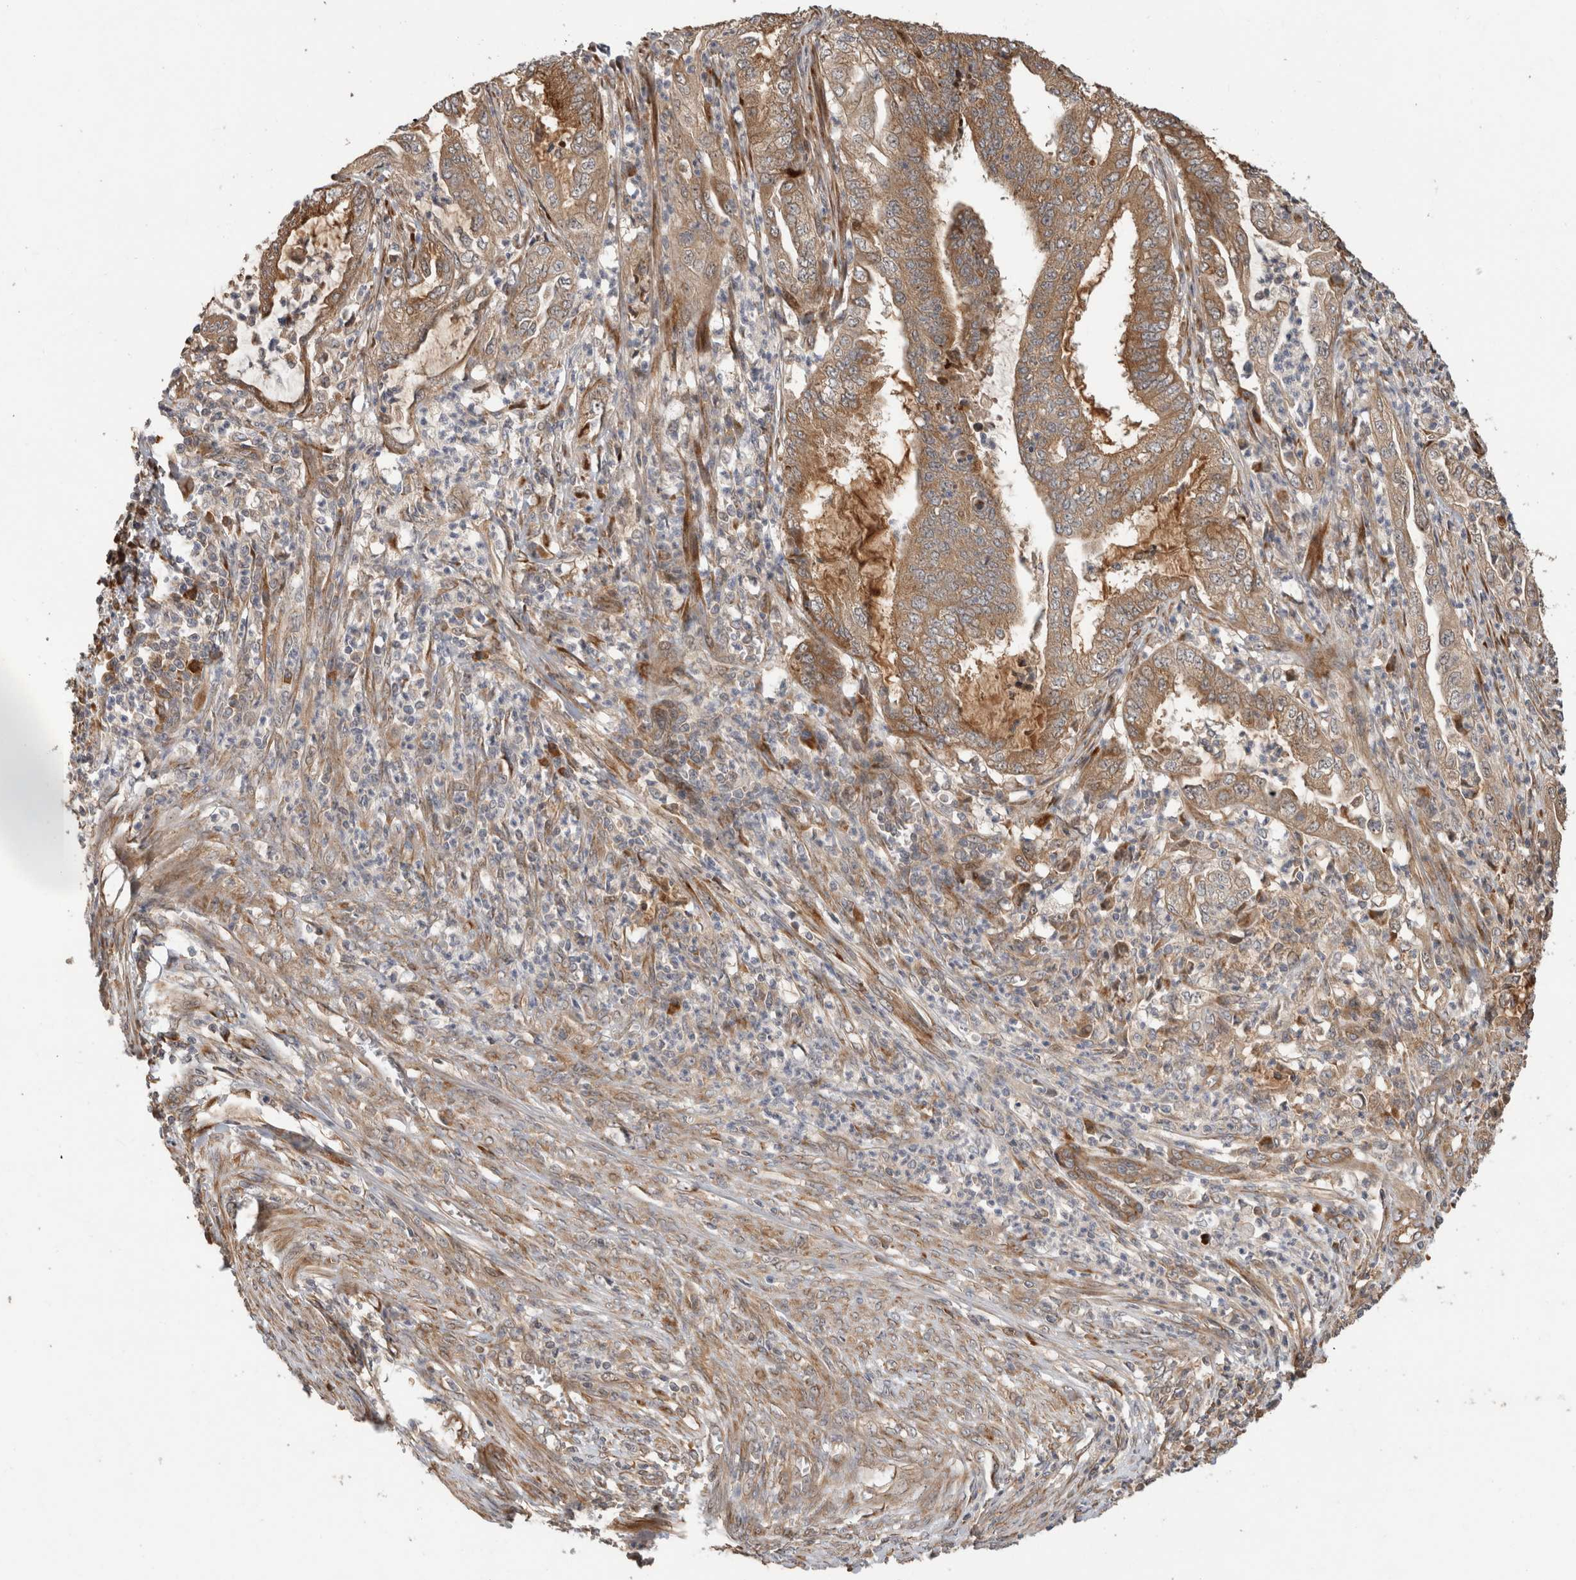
{"staining": {"intensity": "moderate", "quantity": ">75%", "location": "cytoplasmic/membranous"}, "tissue": "endometrial cancer", "cell_type": "Tumor cells", "image_type": "cancer", "snomed": [{"axis": "morphology", "description": "Adenocarcinoma, NOS"}, {"axis": "topography", "description": "Endometrium"}], "caption": "About >75% of tumor cells in human endometrial cancer exhibit moderate cytoplasmic/membranous protein expression as visualized by brown immunohistochemical staining.", "gene": "PCDHB15", "patient": {"sex": "female", "age": 51}}